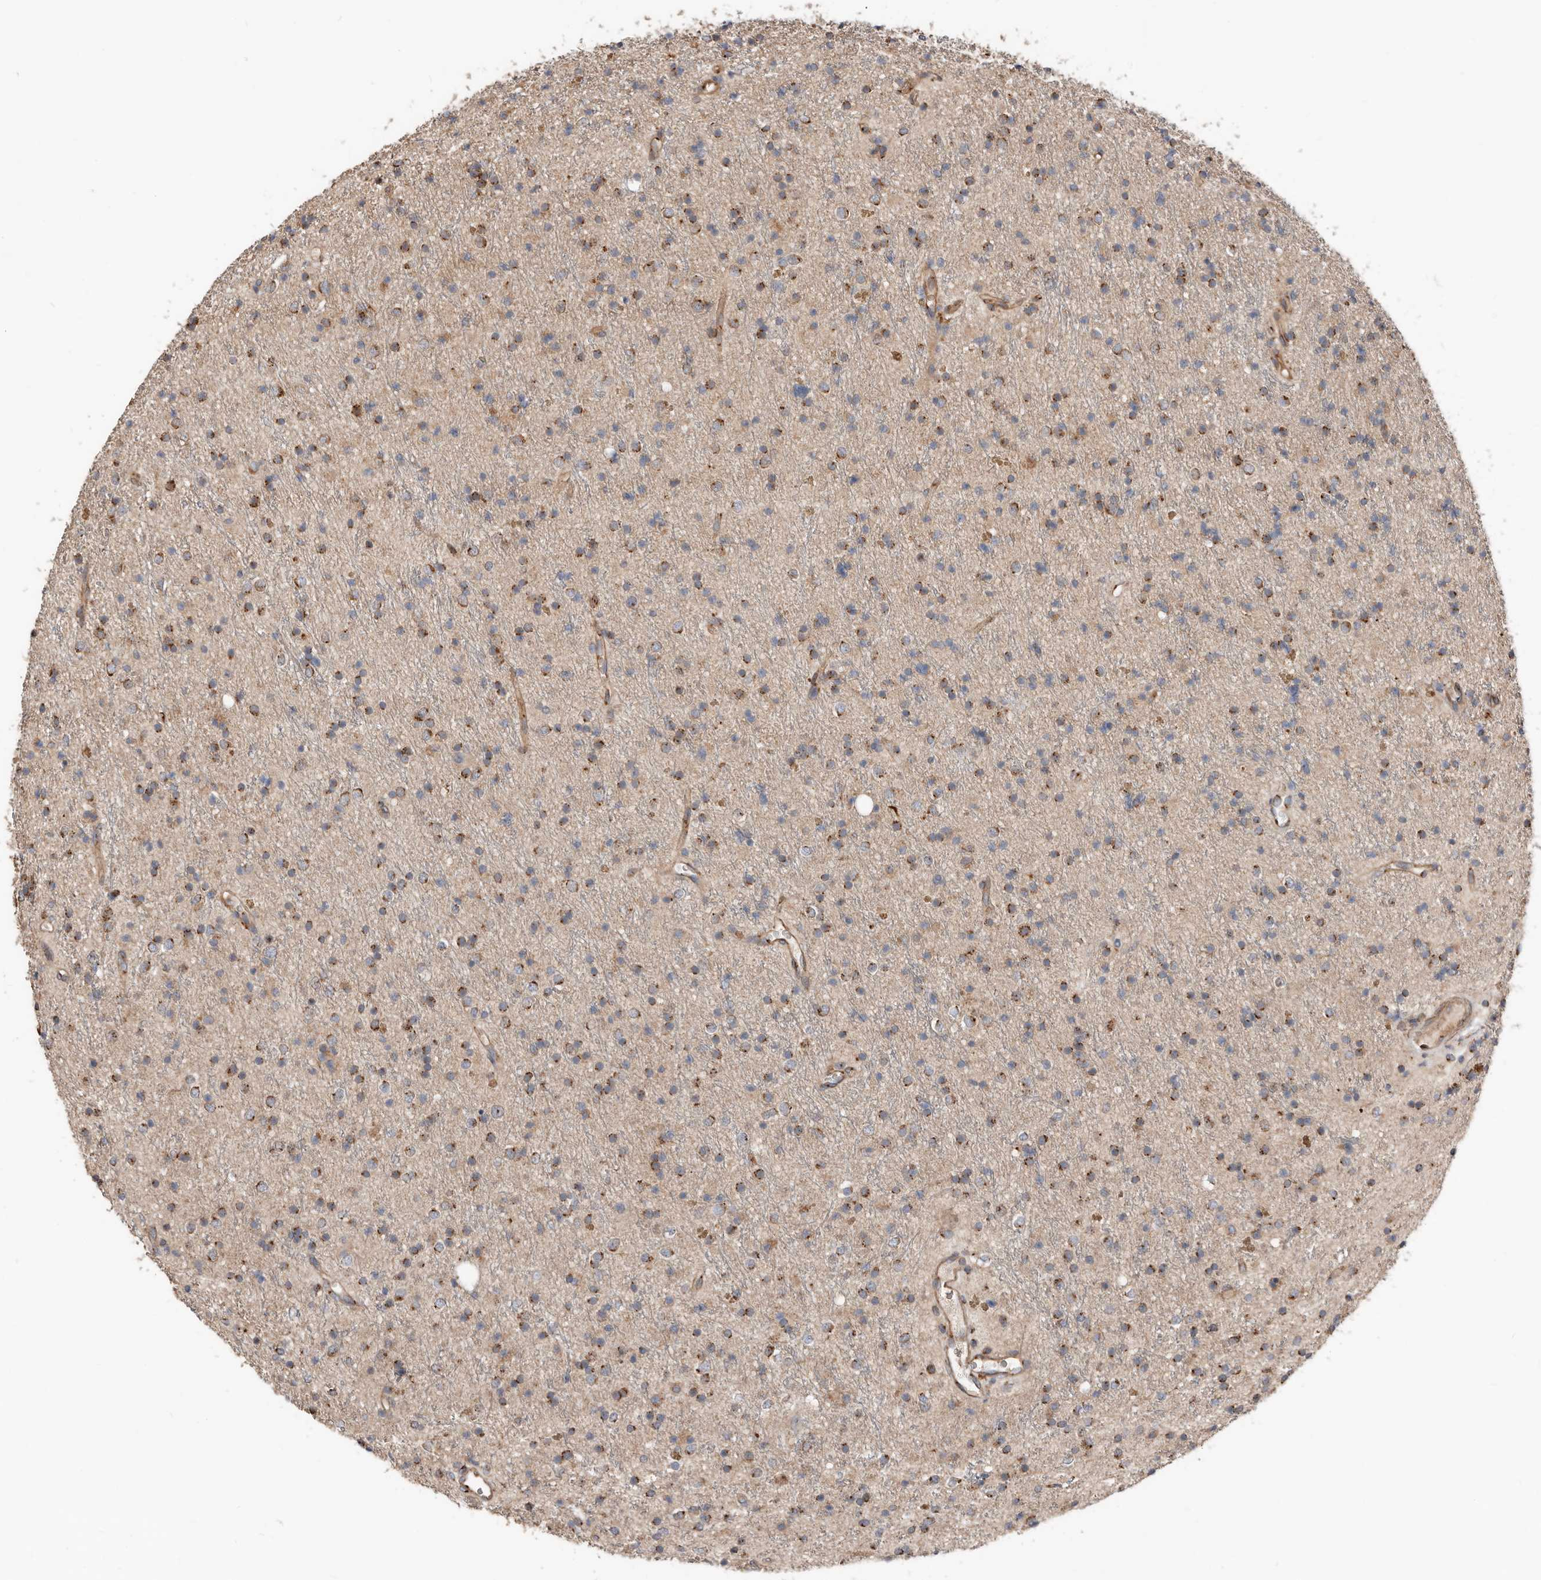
{"staining": {"intensity": "moderate", "quantity": ">75%", "location": "cytoplasmic/membranous"}, "tissue": "glioma", "cell_type": "Tumor cells", "image_type": "cancer", "snomed": [{"axis": "morphology", "description": "Glioma, malignant, High grade"}, {"axis": "topography", "description": "Brain"}], "caption": "Immunohistochemistry of human malignant glioma (high-grade) shows medium levels of moderate cytoplasmic/membranous positivity in about >75% of tumor cells.", "gene": "COG1", "patient": {"sex": "male", "age": 34}}